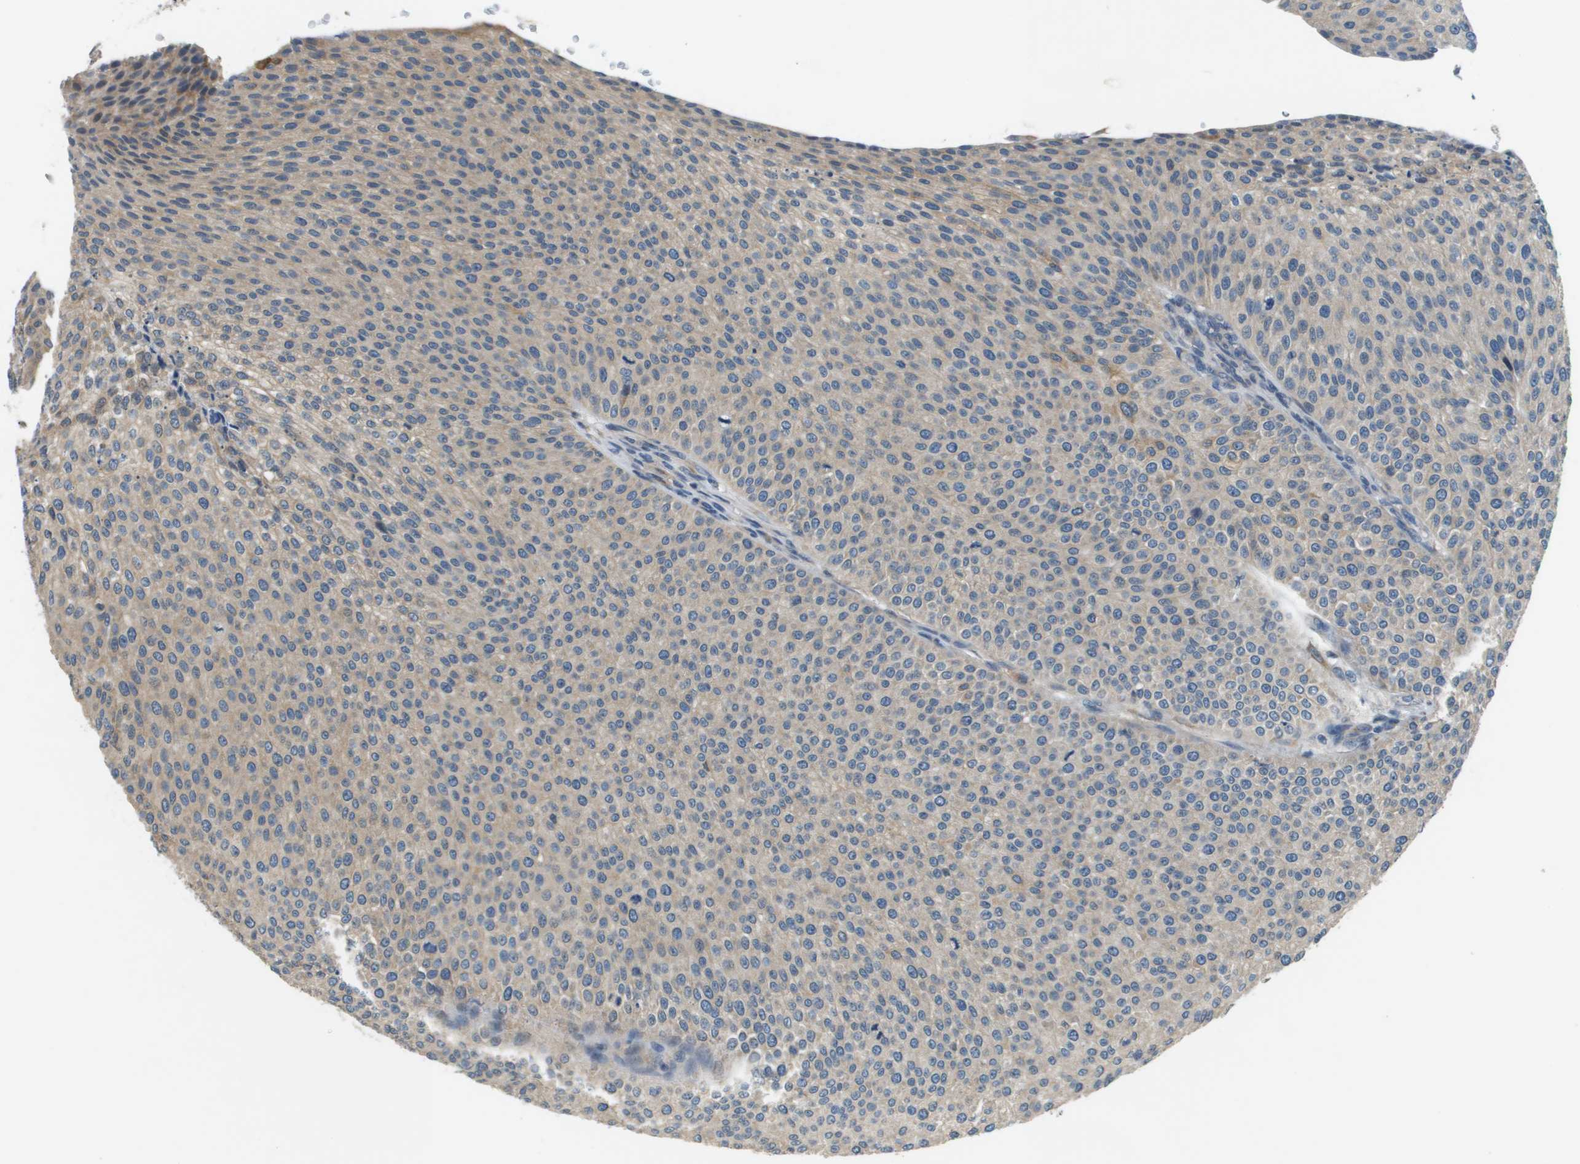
{"staining": {"intensity": "weak", "quantity": "25%-75%", "location": "cytoplasmic/membranous"}, "tissue": "urothelial cancer", "cell_type": "Tumor cells", "image_type": "cancer", "snomed": [{"axis": "morphology", "description": "Urothelial carcinoma, Low grade"}, {"axis": "topography", "description": "Smooth muscle"}, {"axis": "topography", "description": "Urinary bladder"}], "caption": "This histopathology image exhibits low-grade urothelial carcinoma stained with IHC to label a protein in brown. The cytoplasmic/membranous of tumor cells show weak positivity for the protein. Nuclei are counter-stained blue.", "gene": "SAMSN1", "patient": {"sex": "male", "age": 60}}